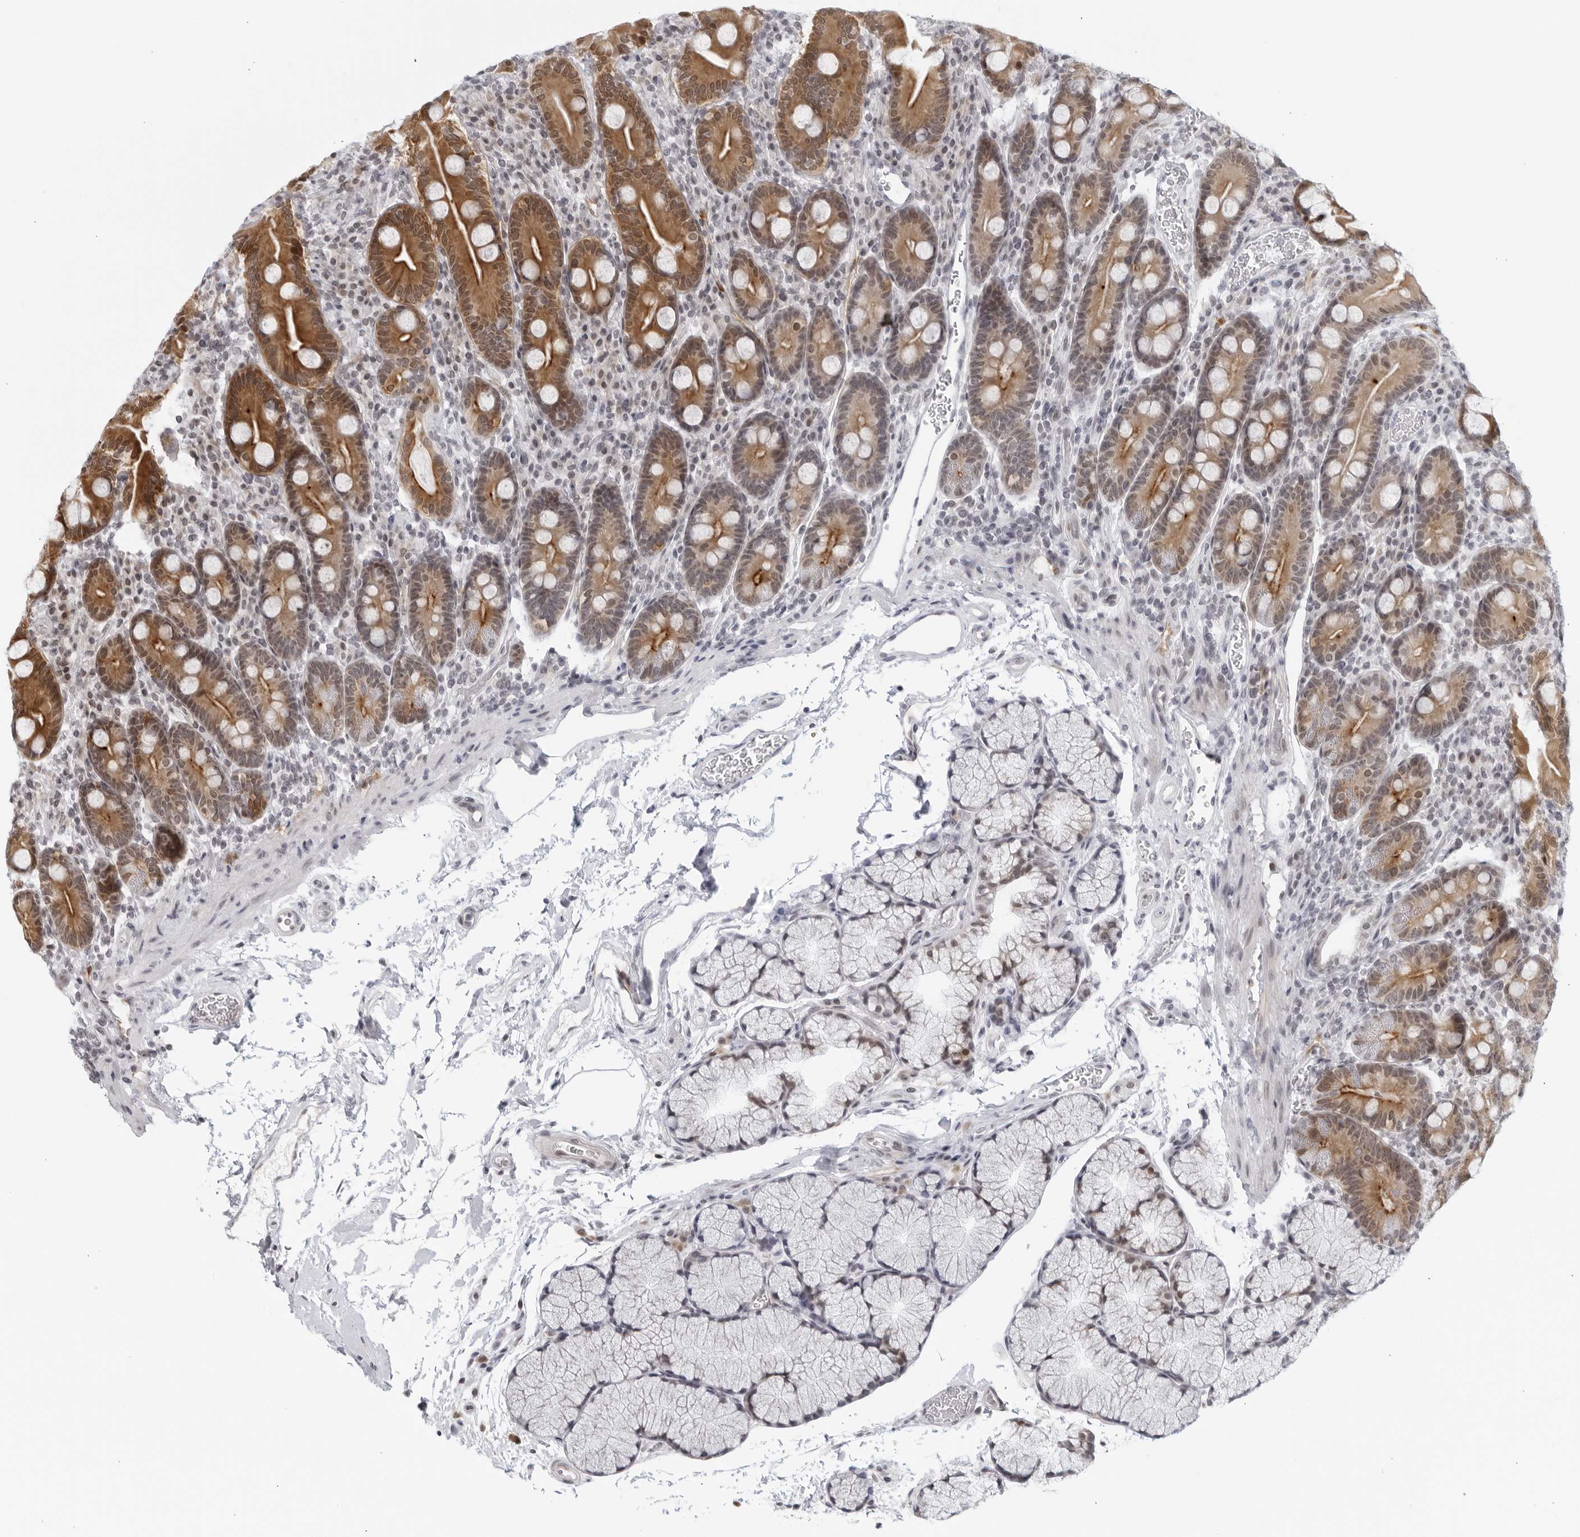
{"staining": {"intensity": "strong", "quantity": ">75%", "location": "cytoplasmic/membranous,nuclear"}, "tissue": "duodenum", "cell_type": "Glandular cells", "image_type": "normal", "snomed": [{"axis": "morphology", "description": "Normal tissue, NOS"}, {"axis": "topography", "description": "Duodenum"}], "caption": "A brown stain highlights strong cytoplasmic/membranous,nuclear staining of a protein in glandular cells of normal human duodenum. (DAB (3,3'-diaminobenzidine) IHC, brown staining for protein, blue staining for nuclei).", "gene": "RAB11FIP3", "patient": {"sex": "male", "age": 35}}